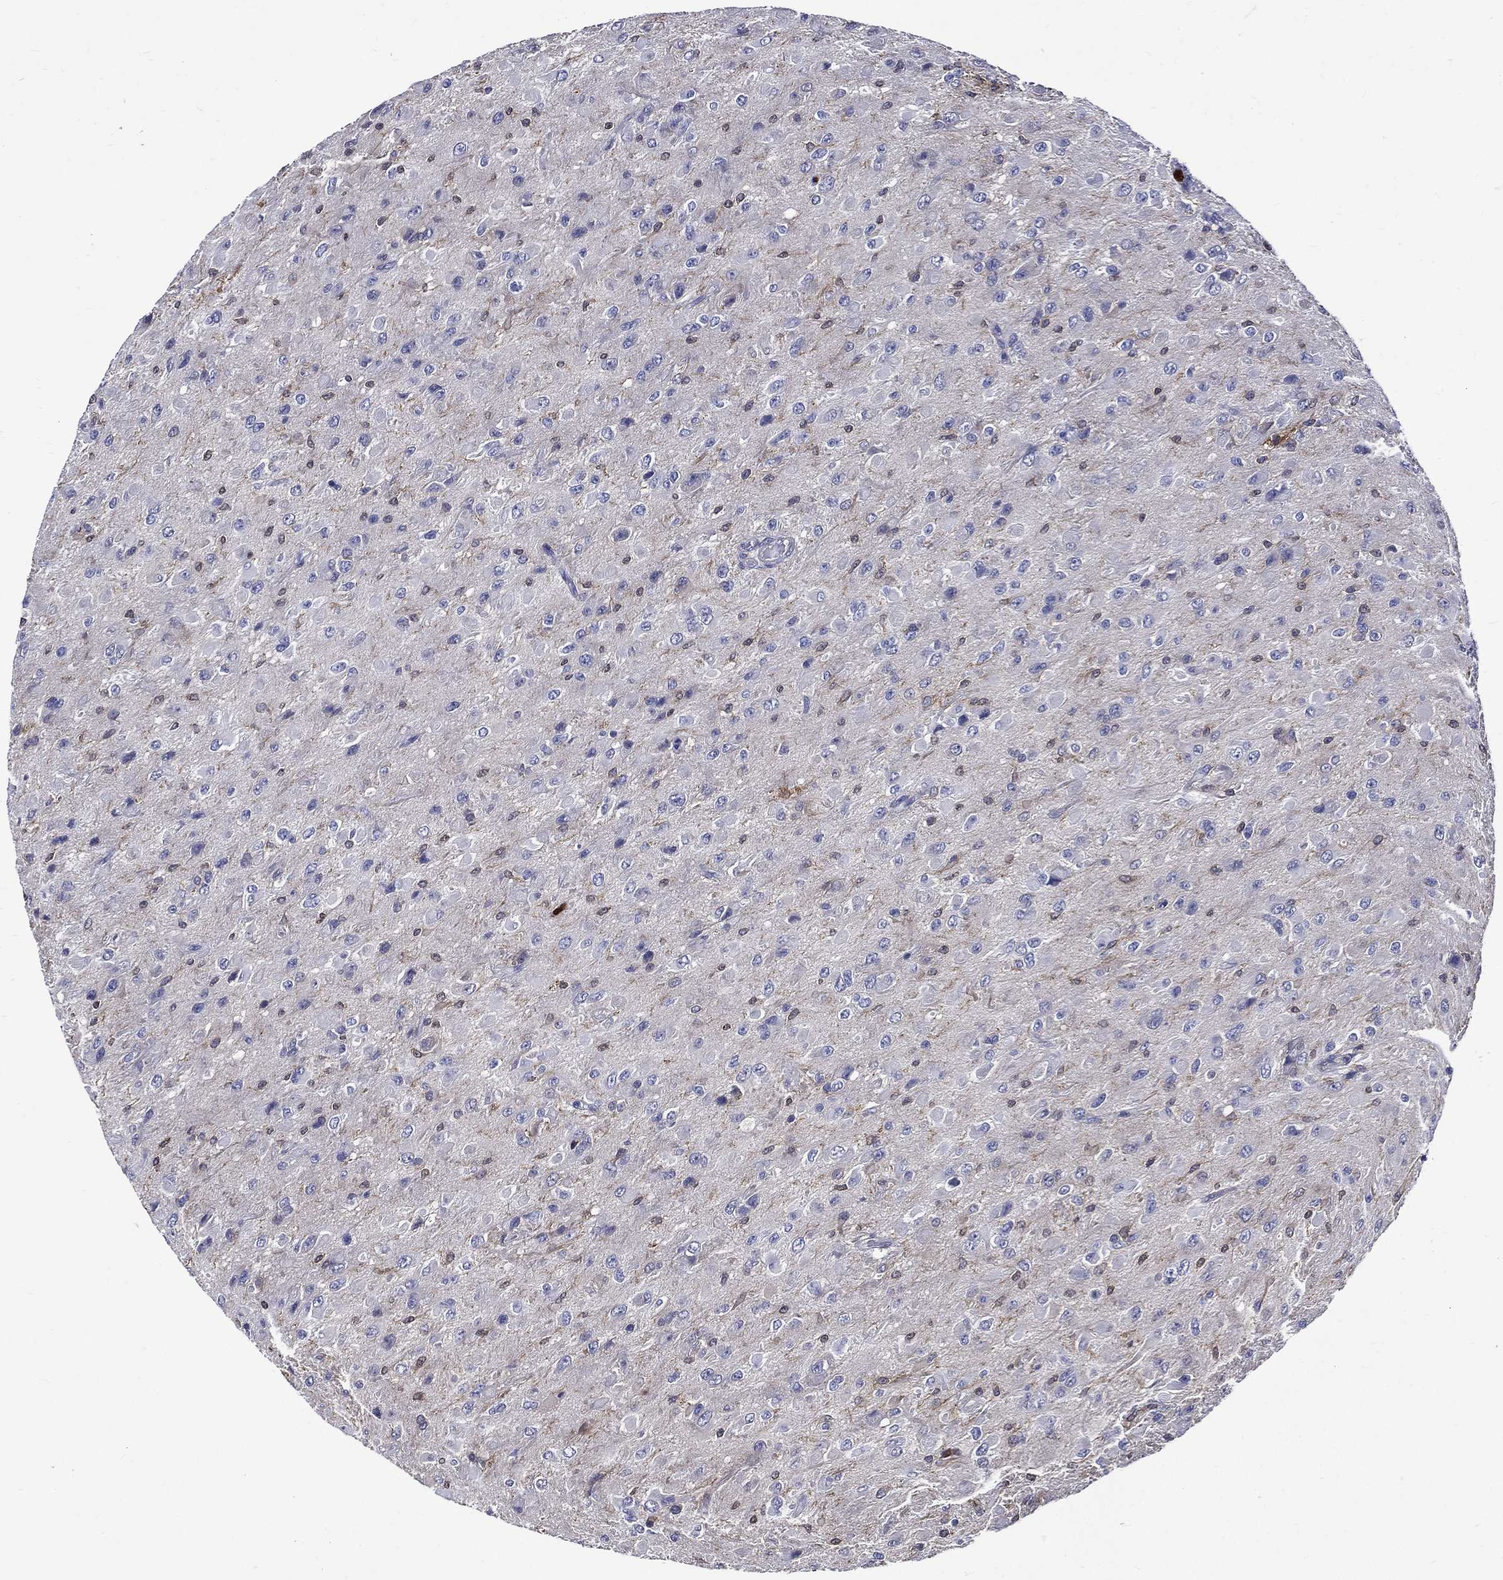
{"staining": {"intensity": "negative", "quantity": "none", "location": "none"}, "tissue": "glioma", "cell_type": "Tumor cells", "image_type": "cancer", "snomed": [{"axis": "morphology", "description": "Glioma, malignant, High grade"}, {"axis": "topography", "description": "Cerebral cortex"}], "caption": "High-grade glioma (malignant) was stained to show a protein in brown. There is no significant positivity in tumor cells.", "gene": "GPR171", "patient": {"sex": "male", "age": 35}}